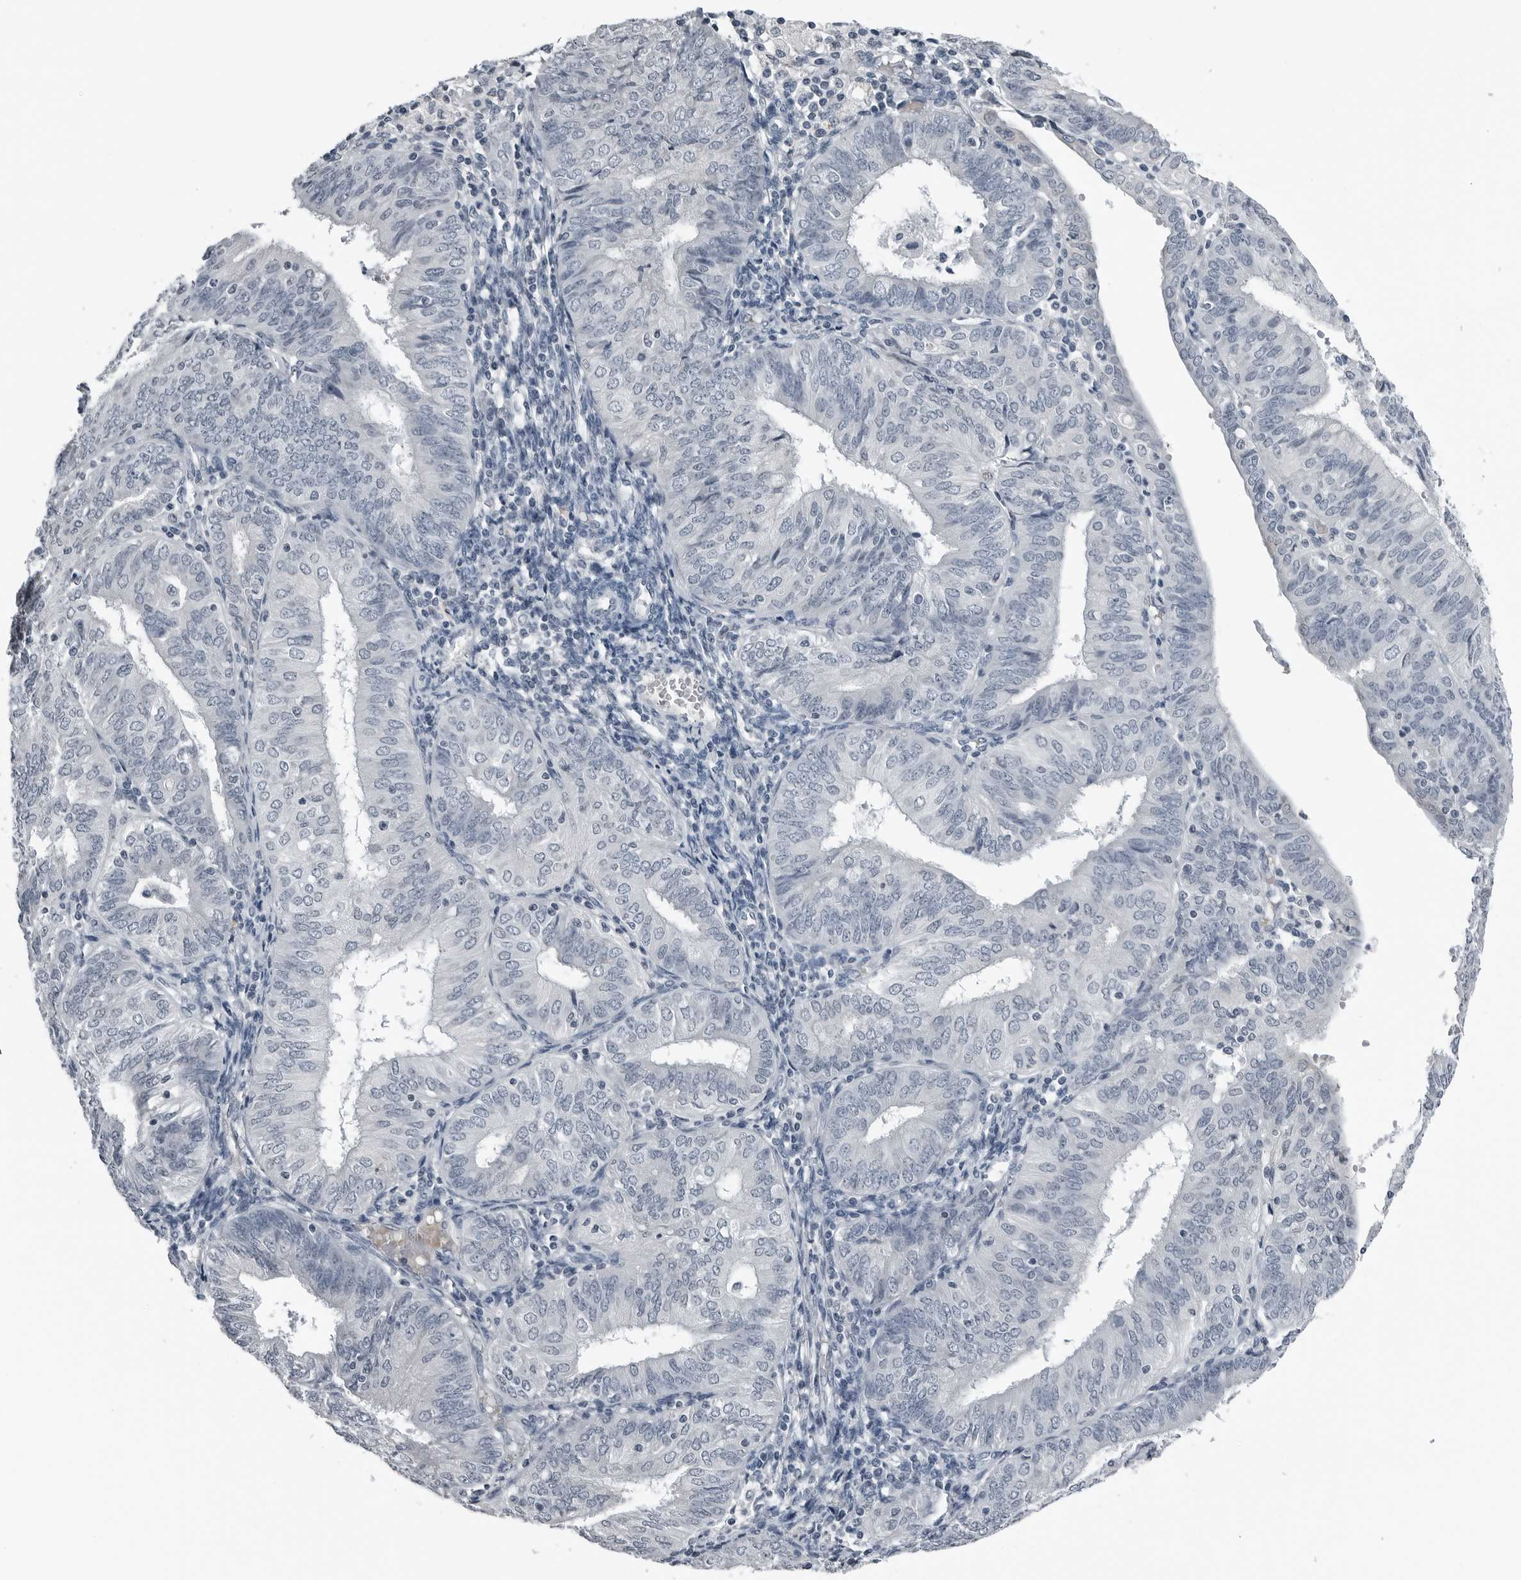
{"staining": {"intensity": "negative", "quantity": "none", "location": "none"}, "tissue": "endometrial cancer", "cell_type": "Tumor cells", "image_type": "cancer", "snomed": [{"axis": "morphology", "description": "Adenocarcinoma, NOS"}, {"axis": "topography", "description": "Endometrium"}], "caption": "Tumor cells show no significant protein staining in adenocarcinoma (endometrial).", "gene": "SPINK1", "patient": {"sex": "female", "age": 58}}